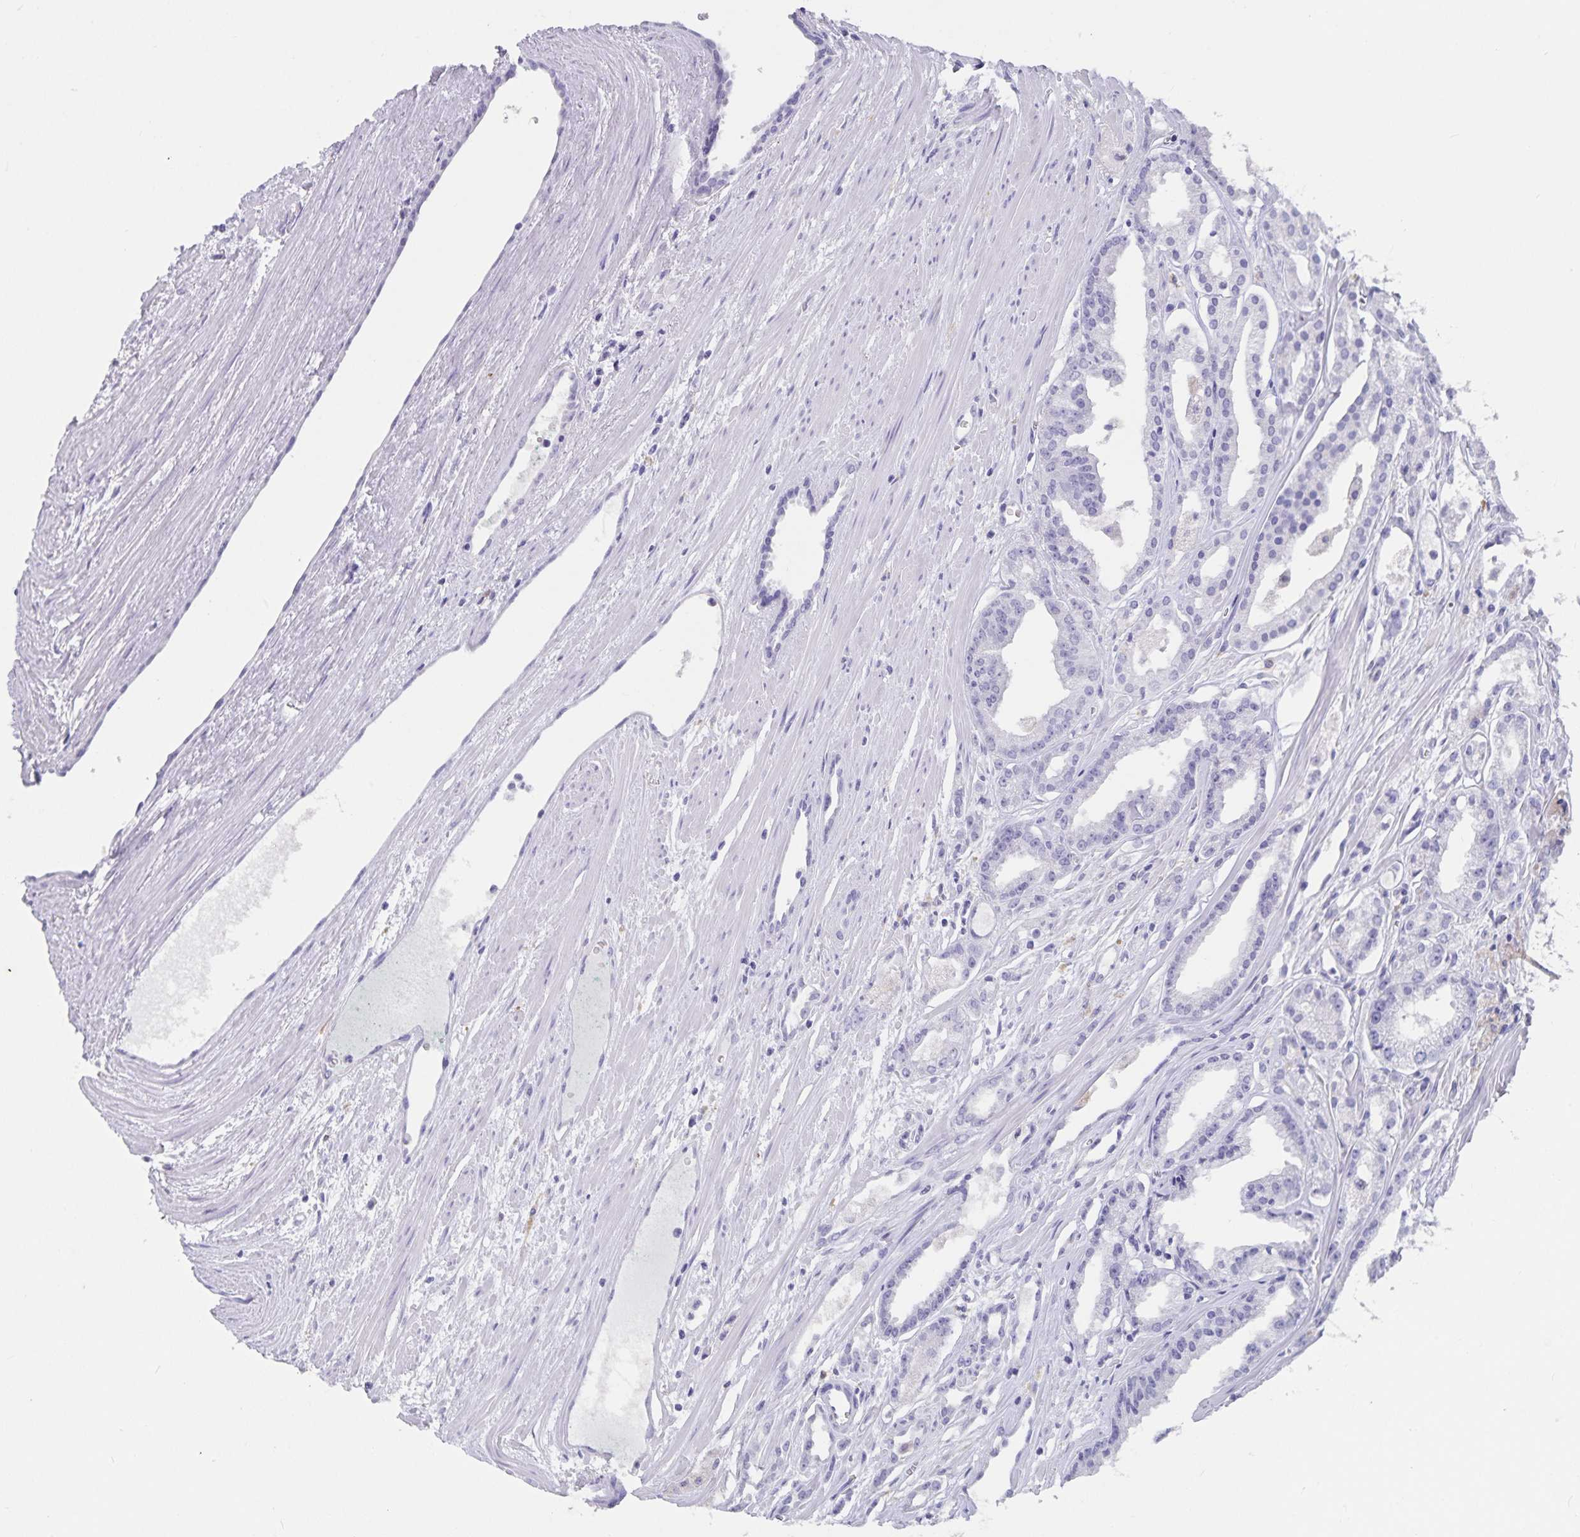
{"staining": {"intensity": "negative", "quantity": "none", "location": "none"}, "tissue": "prostate cancer", "cell_type": "Tumor cells", "image_type": "cancer", "snomed": [{"axis": "morphology", "description": "Adenocarcinoma, High grade"}, {"axis": "topography", "description": "Prostate"}], "caption": "The micrograph reveals no staining of tumor cells in prostate adenocarcinoma (high-grade).", "gene": "PLAC1", "patient": {"sex": "male", "age": 68}}